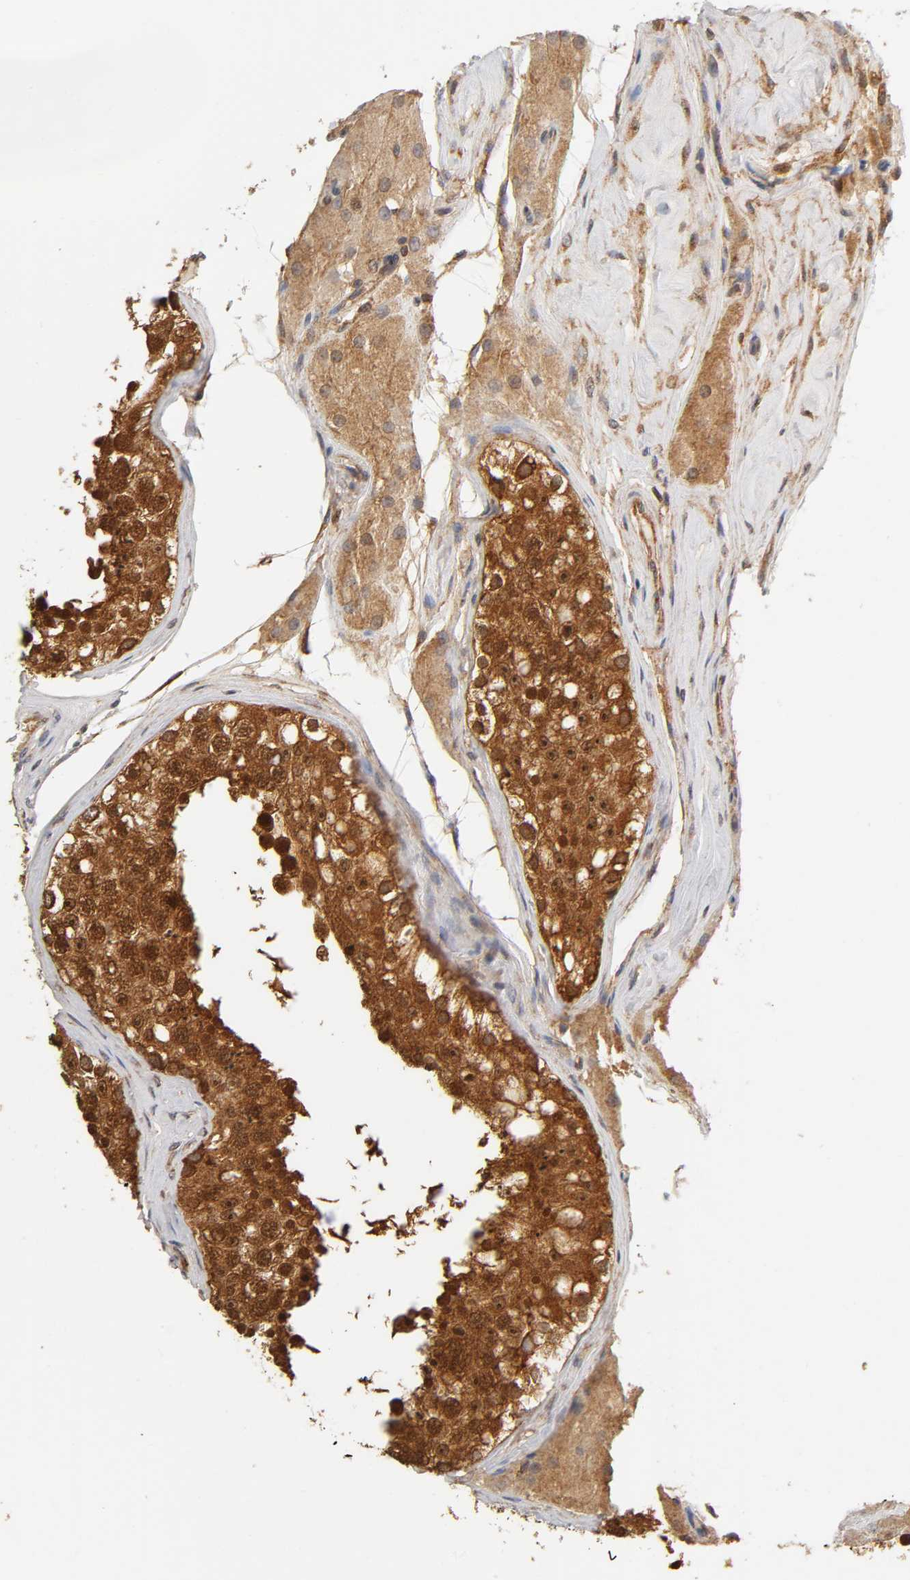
{"staining": {"intensity": "strong", "quantity": ">75%", "location": "cytoplasmic/membranous,nuclear"}, "tissue": "testis", "cell_type": "Cells in seminiferous ducts", "image_type": "normal", "snomed": [{"axis": "morphology", "description": "Normal tissue, NOS"}, {"axis": "topography", "description": "Testis"}], "caption": "Immunohistochemical staining of benign testis exhibits strong cytoplasmic/membranous,nuclear protein expression in approximately >75% of cells in seminiferous ducts.", "gene": "PAFAH1B1", "patient": {"sex": "male", "age": 68}}